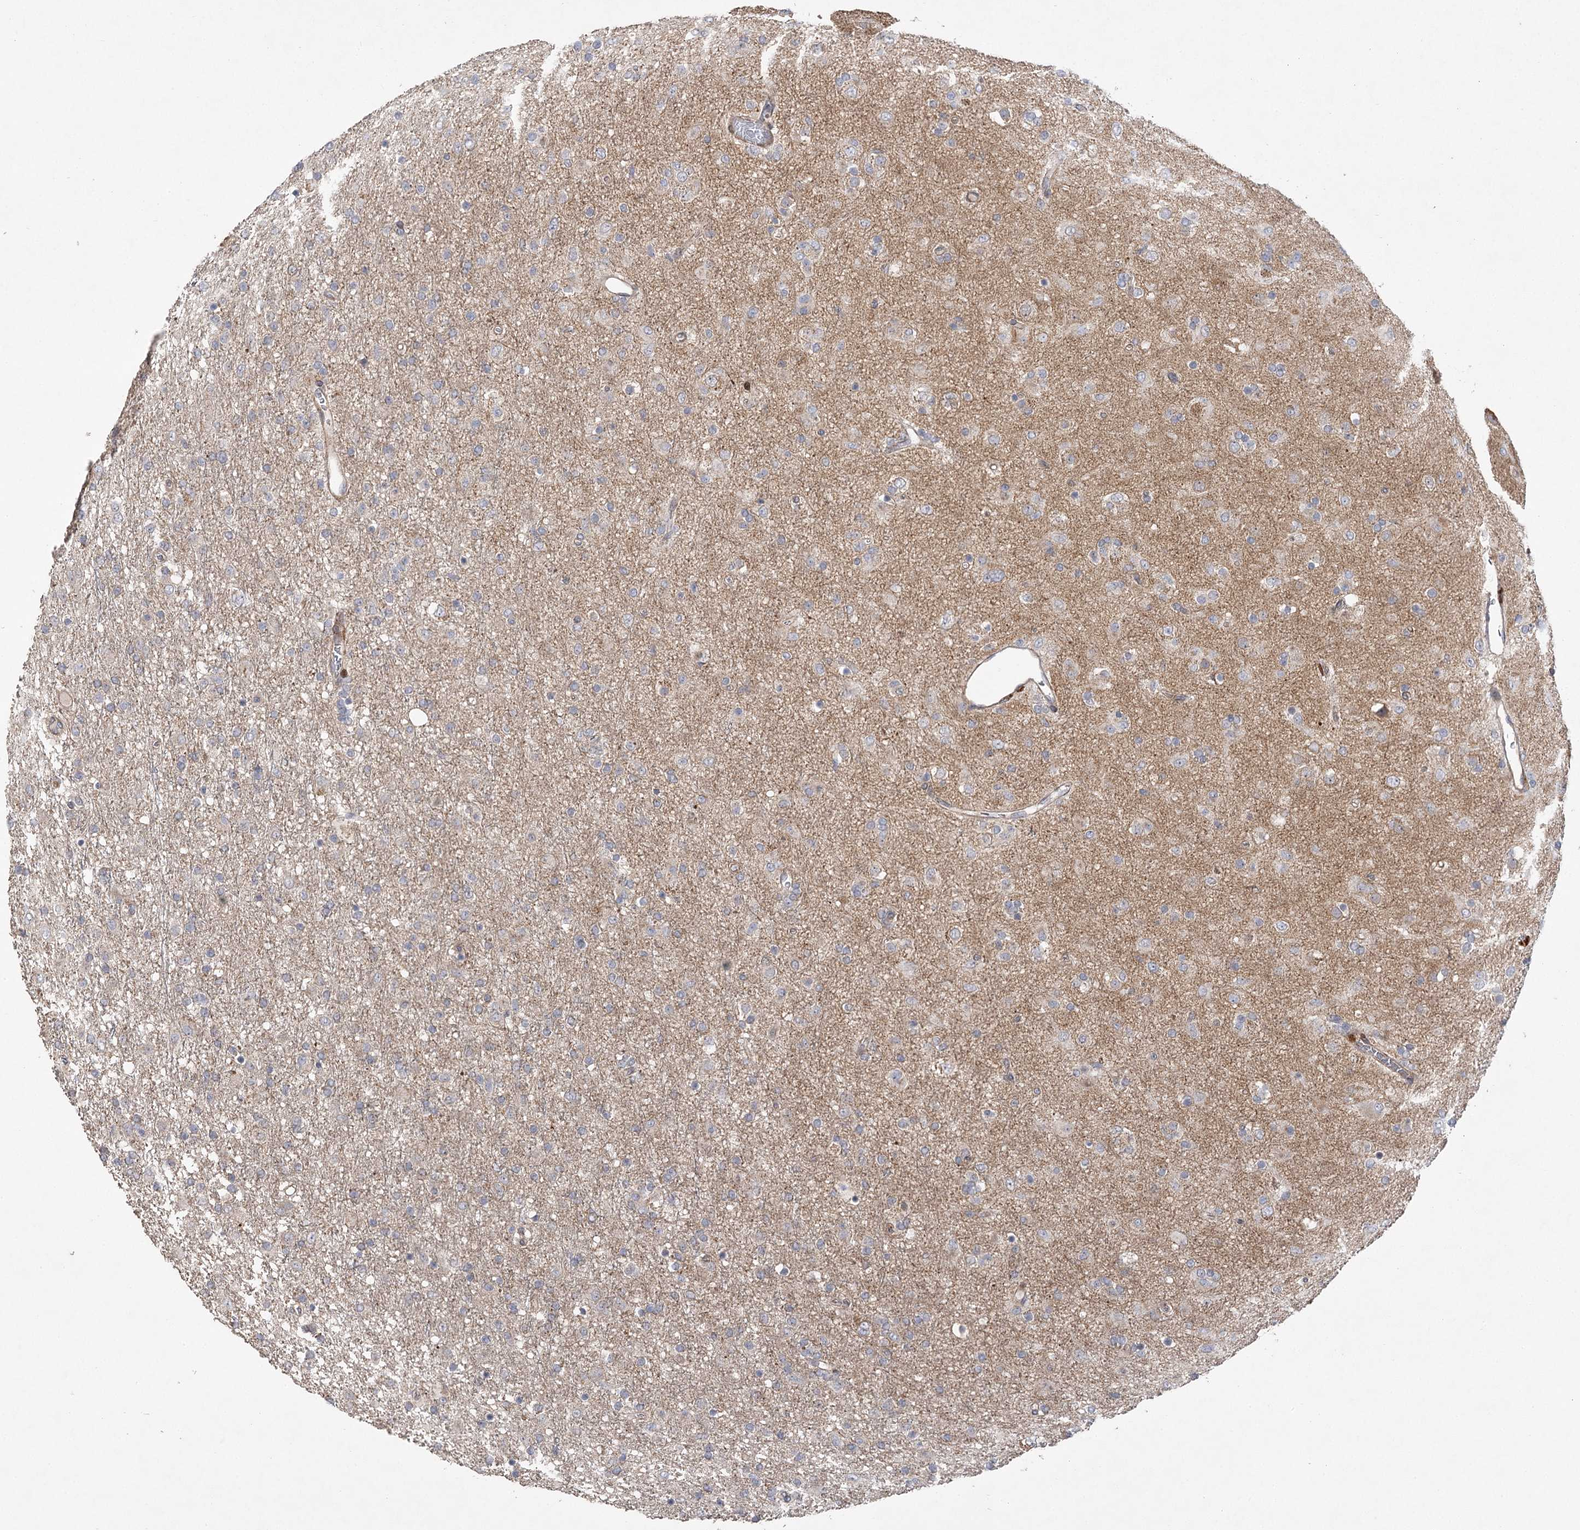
{"staining": {"intensity": "weak", "quantity": "<25%", "location": "cytoplasmic/membranous"}, "tissue": "glioma", "cell_type": "Tumor cells", "image_type": "cancer", "snomed": [{"axis": "morphology", "description": "Glioma, malignant, Low grade"}, {"axis": "topography", "description": "Brain"}], "caption": "Immunohistochemistry (IHC) micrograph of neoplastic tissue: glioma stained with DAB (3,3'-diaminobenzidine) exhibits no significant protein staining in tumor cells. (DAB IHC, high magnification).", "gene": "OBSL1", "patient": {"sex": "male", "age": 65}}